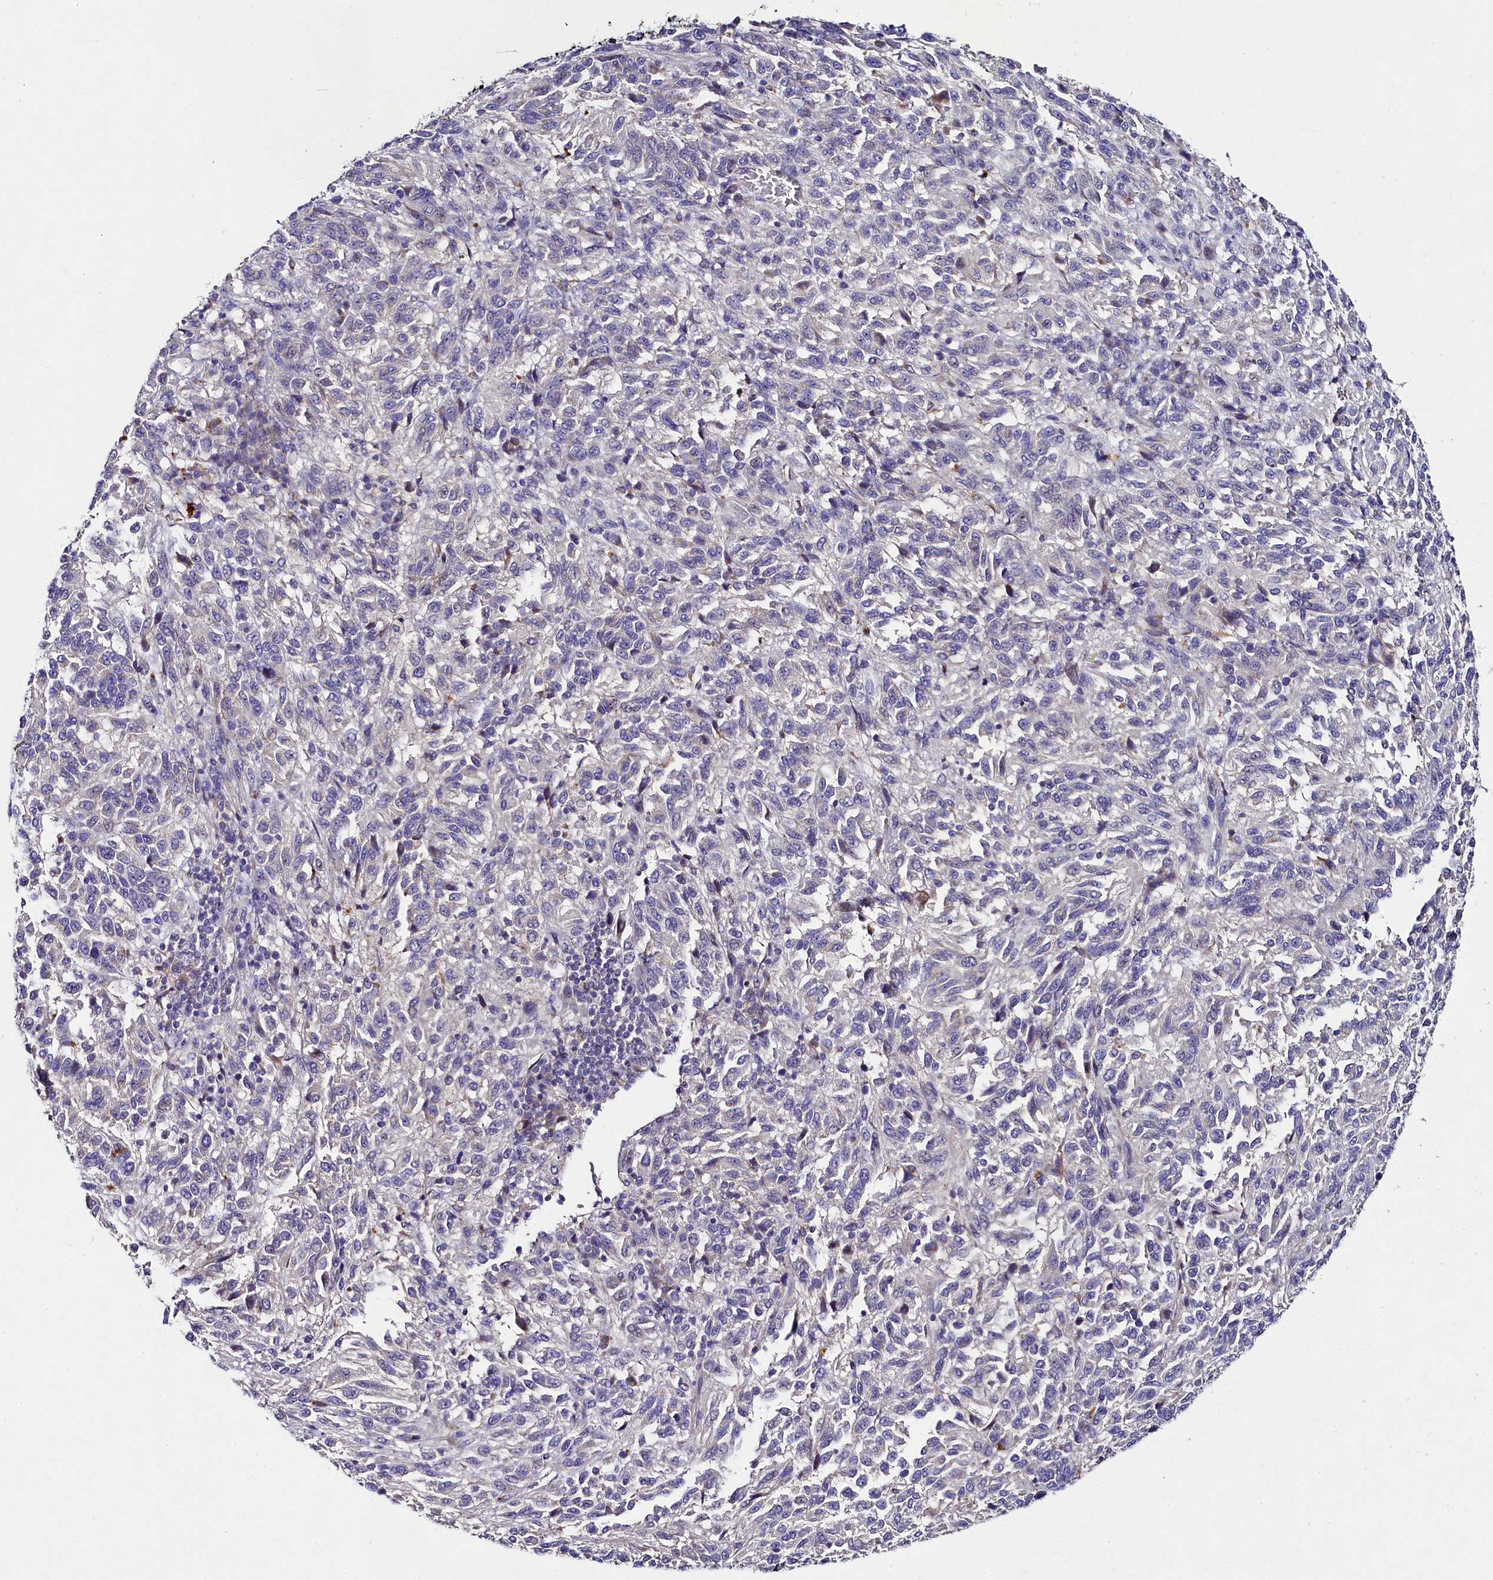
{"staining": {"intensity": "negative", "quantity": "none", "location": "none"}, "tissue": "melanoma", "cell_type": "Tumor cells", "image_type": "cancer", "snomed": [{"axis": "morphology", "description": "Malignant melanoma, Metastatic site"}, {"axis": "topography", "description": "Lung"}], "caption": "Immunohistochemistry of human malignant melanoma (metastatic site) shows no positivity in tumor cells. The staining is performed using DAB brown chromogen with nuclei counter-stained in using hematoxylin.", "gene": "FXYD6", "patient": {"sex": "male", "age": 64}}